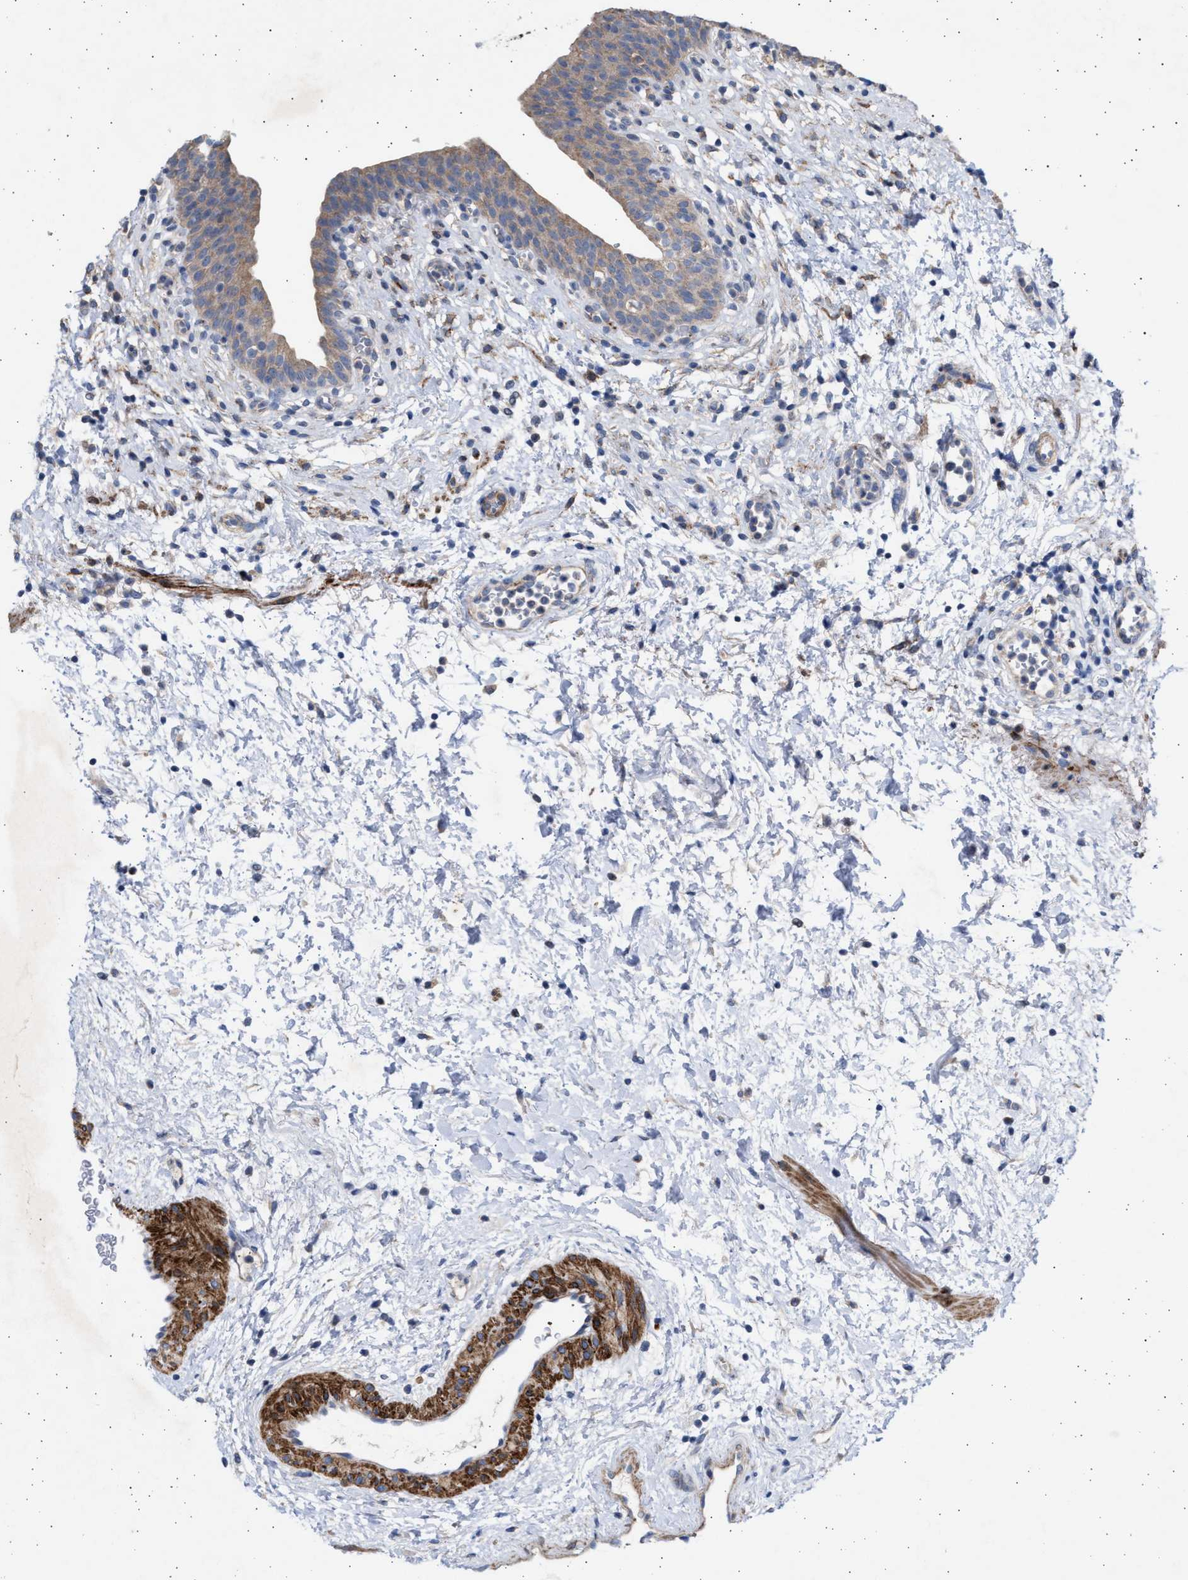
{"staining": {"intensity": "weak", "quantity": "25%-75%", "location": "cytoplasmic/membranous"}, "tissue": "urinary bladder", "cell_type": "Urothelial cells", "image_type": "normal", "snomed": [{"axis": "morphology", "description": "Normal tissue, NOS"}, {"axis": "topography", "description": "Urinary bladder"}], "caption": "About 25%-75% of urothelial cells in normal human urinary bladder display weak cytoplasmic/membranous protein staining as visualized by brown immunohistochemical staining.", "gene": "NBR1", "patient": {"sex": "male", "age": 37}}